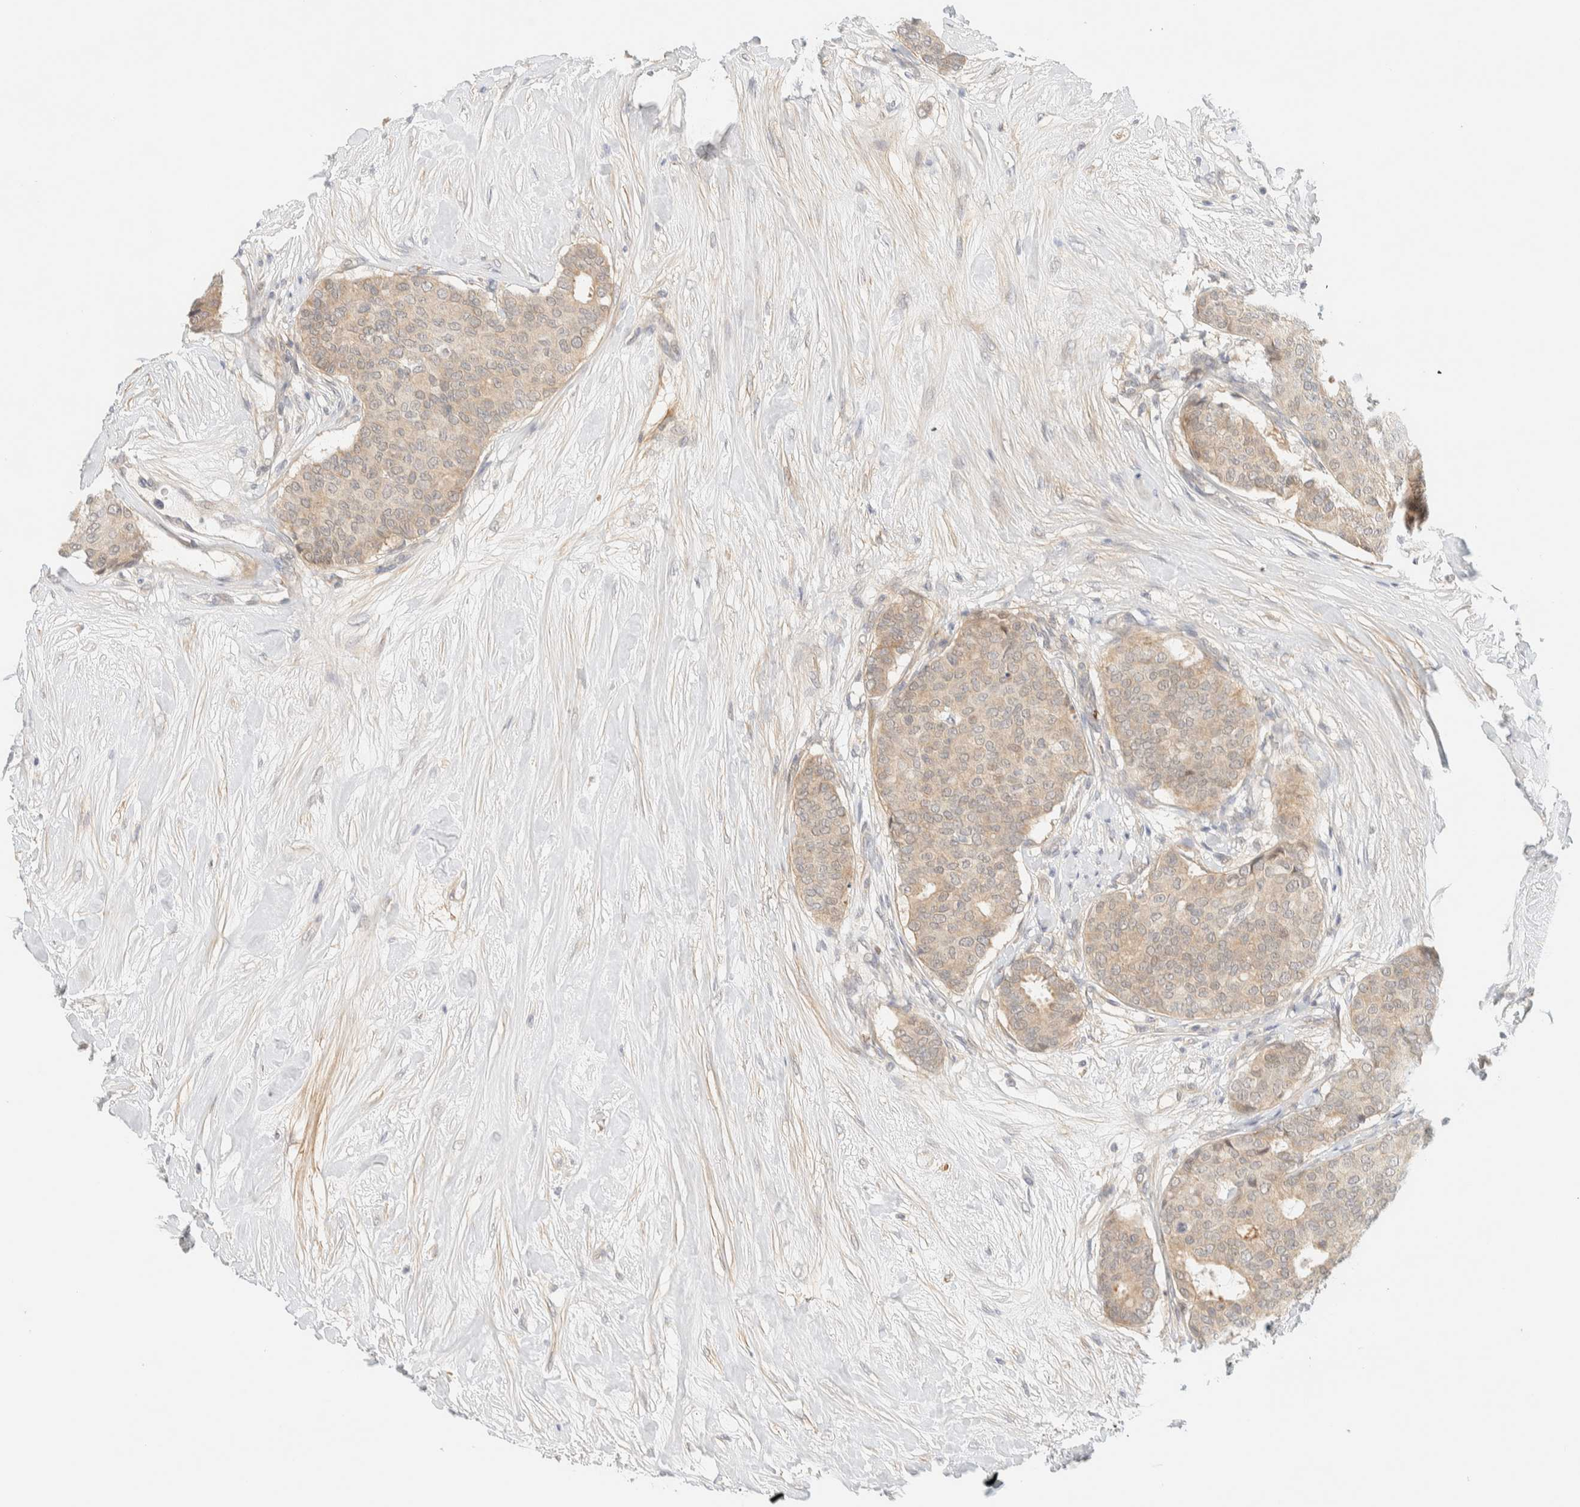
{"staining": {"intensity": "weak", "quantity": "25%-75%", "location": "cytoplasmic/membranous"}, "tissue": "breast cancer", "cell_type": "Tumor cells", "image_type": "cancer", "snomed": [{"axis": "morphology", "description": "Duct carcinoma"}, {"axis": "topography", "description": "Breast"}], "caption": "Breast cancer (intraductal carcinoma) tissue shows weak cytoplasmic/membranous staining in approximately 25%-75% of tumor cells, visualized by immunohistochemistry.", "gene": "TNK1", "patient": {"sex": "female", "age": 75}}